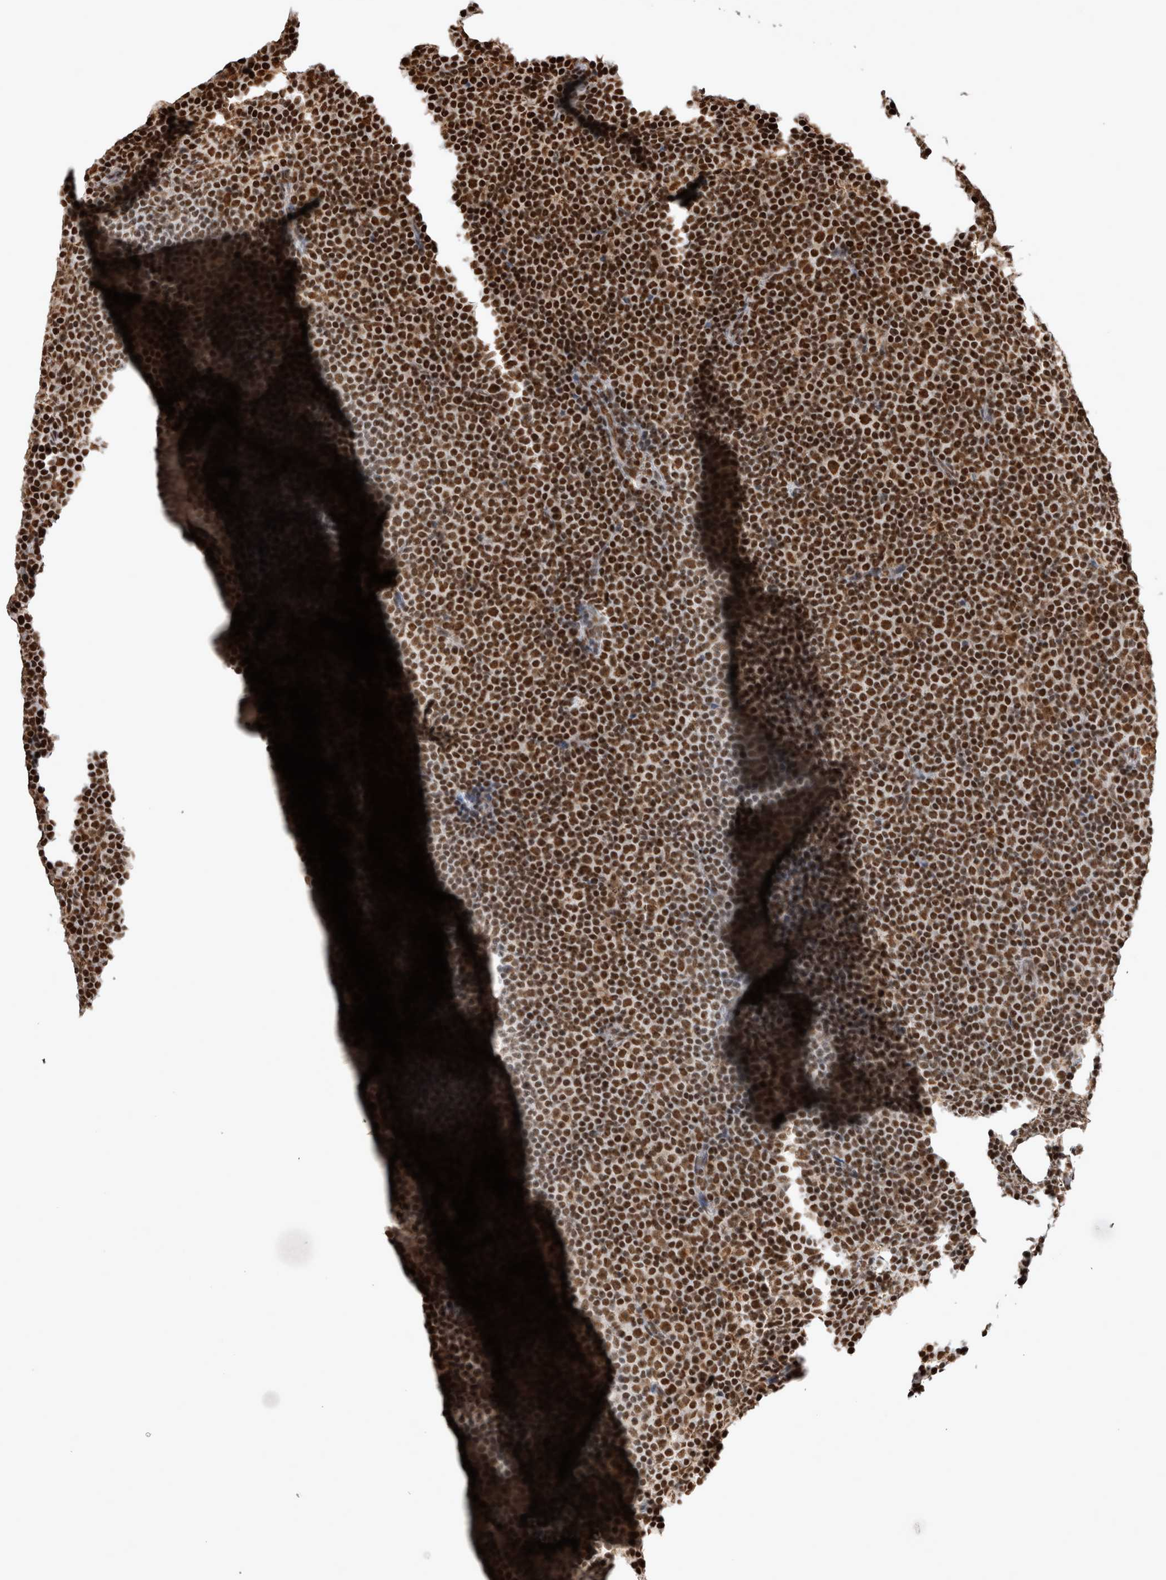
{"staining": {"intensity": "strong", "quantity": ">75%", "location": "nuclear"}, "tissue": "lymphoma", "cell_type": "Tumor cells", "image_type": "cancer", "snomed": [{"axis": "morphology", "description": "Malignant lymphoma, non-Hodgkin's type, Low grade"}, {"axis": "topography", "description": "Lymph node"}], "caption": "Immunohistochemical staining of low-grade malignant lymphoma, non-Hodgkin's type demonstrates strong nuclear protein positivity in about >75% of tumor cells.", "gene": "EYA2", "patient": {"sex": "female", "age": 67}}